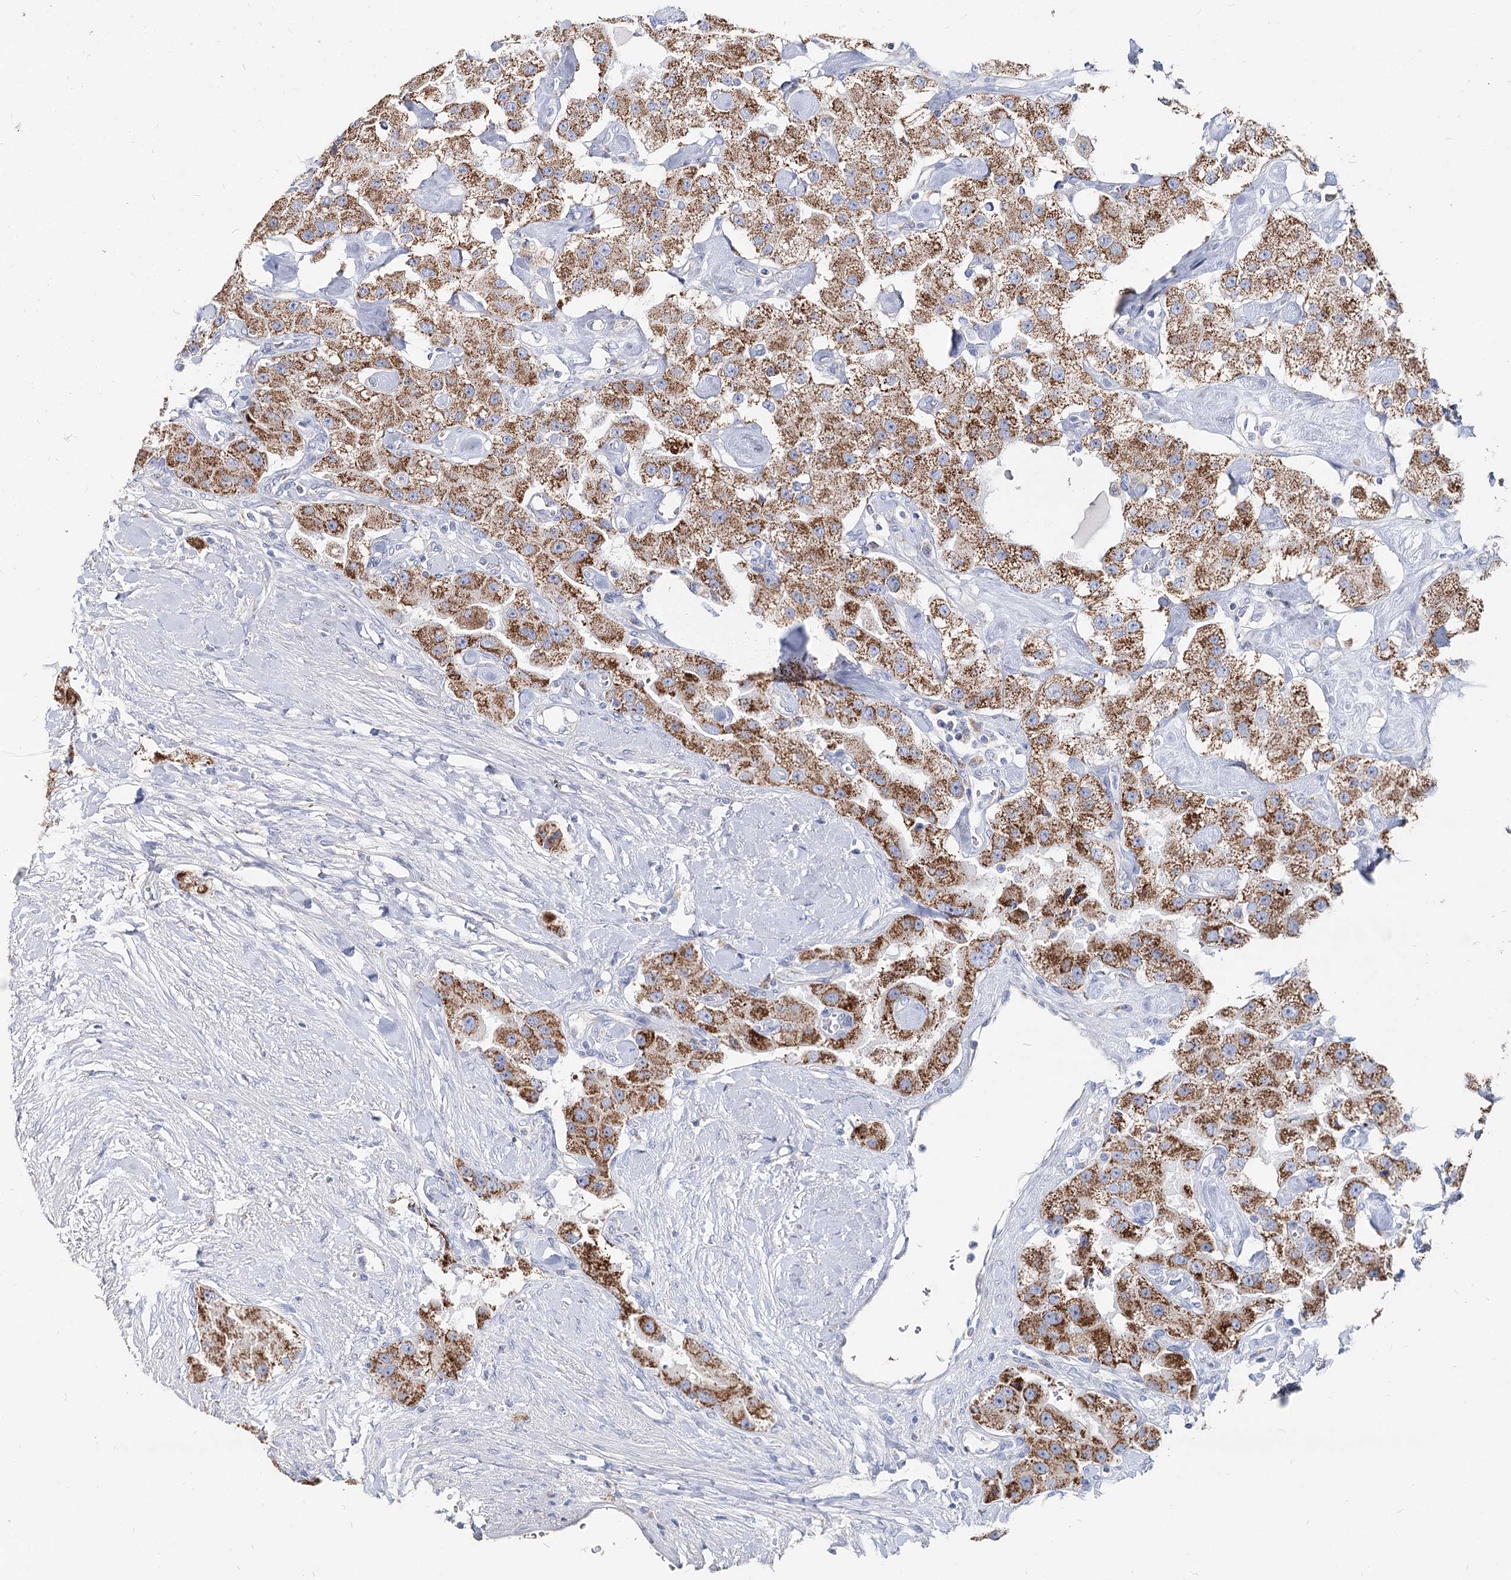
{"staining": {"intensity": "strong", "quantity": ">75%", "location": "cytoplasmic/membranous"}, "tissue": "carcinoid", "cell_type": "Tumor cells", "image_type": "cancer", "snomed": [{"axis": "morphology", "description": "Carcinoid, malignant, NOS"}, {"axis": "topography", "description": "Pancreas"}], "caption": "Human carcinoid (malignant) stained with a protein marker demonstrates strong staining in tumor cells.", "gene": "MCCC2", "patient": {"sex": "male", "age": 41}}